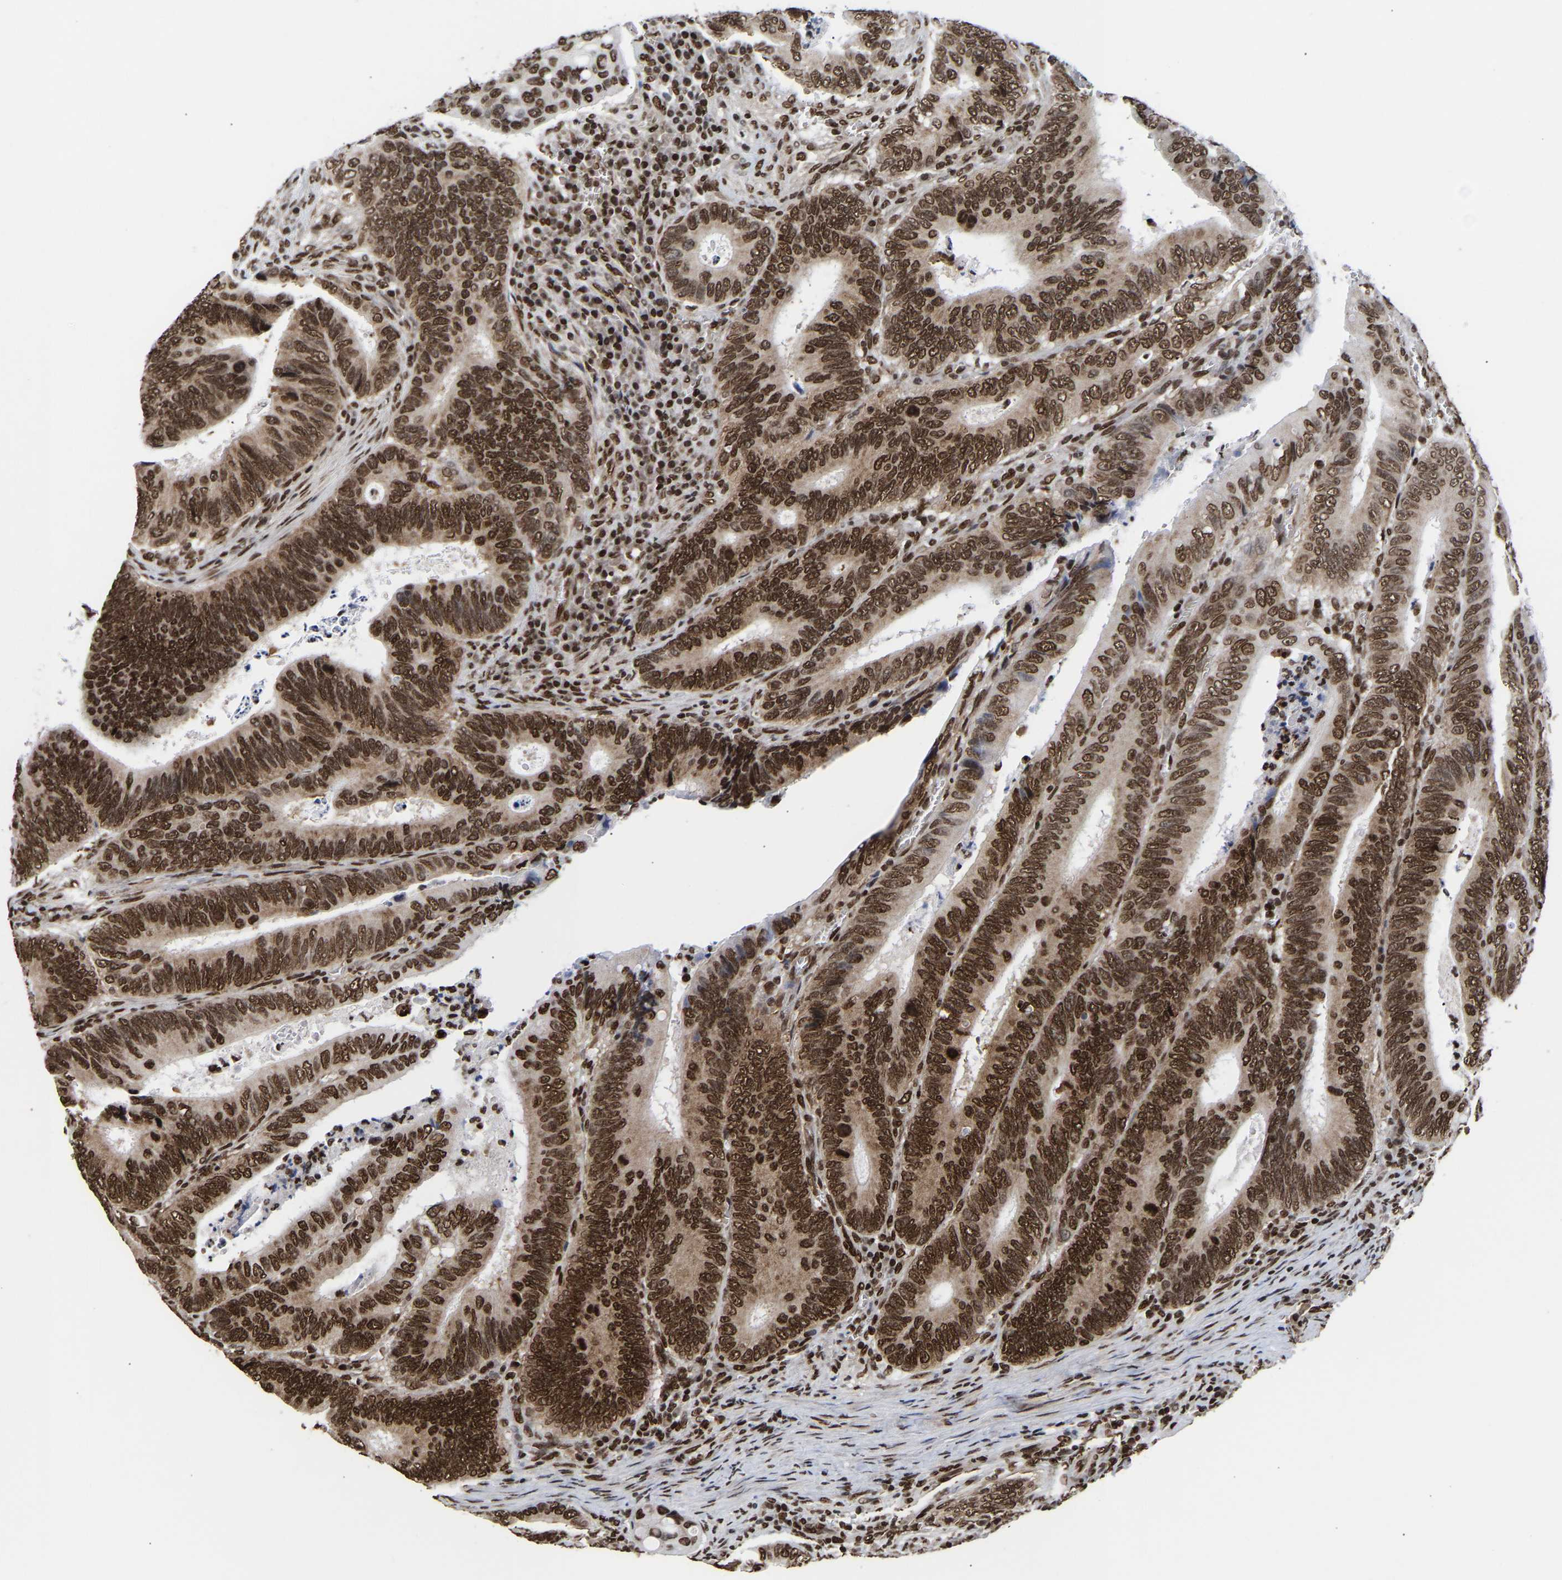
{"staining": {"intensity": "strong", "quantity": ">75%", "location": "nuclear"}, "tissue": "colorectal cancer", "cell_type": "Tumor cells", "image_type": "cancer", "snomed": [{"axis": "morphology", "description": "Inflammation, NOS"}, {"axis": "morphology", "description": "Adenocarcinoma, NOS"}, {"axis": "topography", "description": "Colon"}], "caption": "This histopathology image shows IHC staining of human colorectal cancer (adenocarcinoma), with high strong nuclear positivity in approximately >75% of tumor cells.", "gene": "PSIP1", "patient": {"sex": "male", "age": 72}}